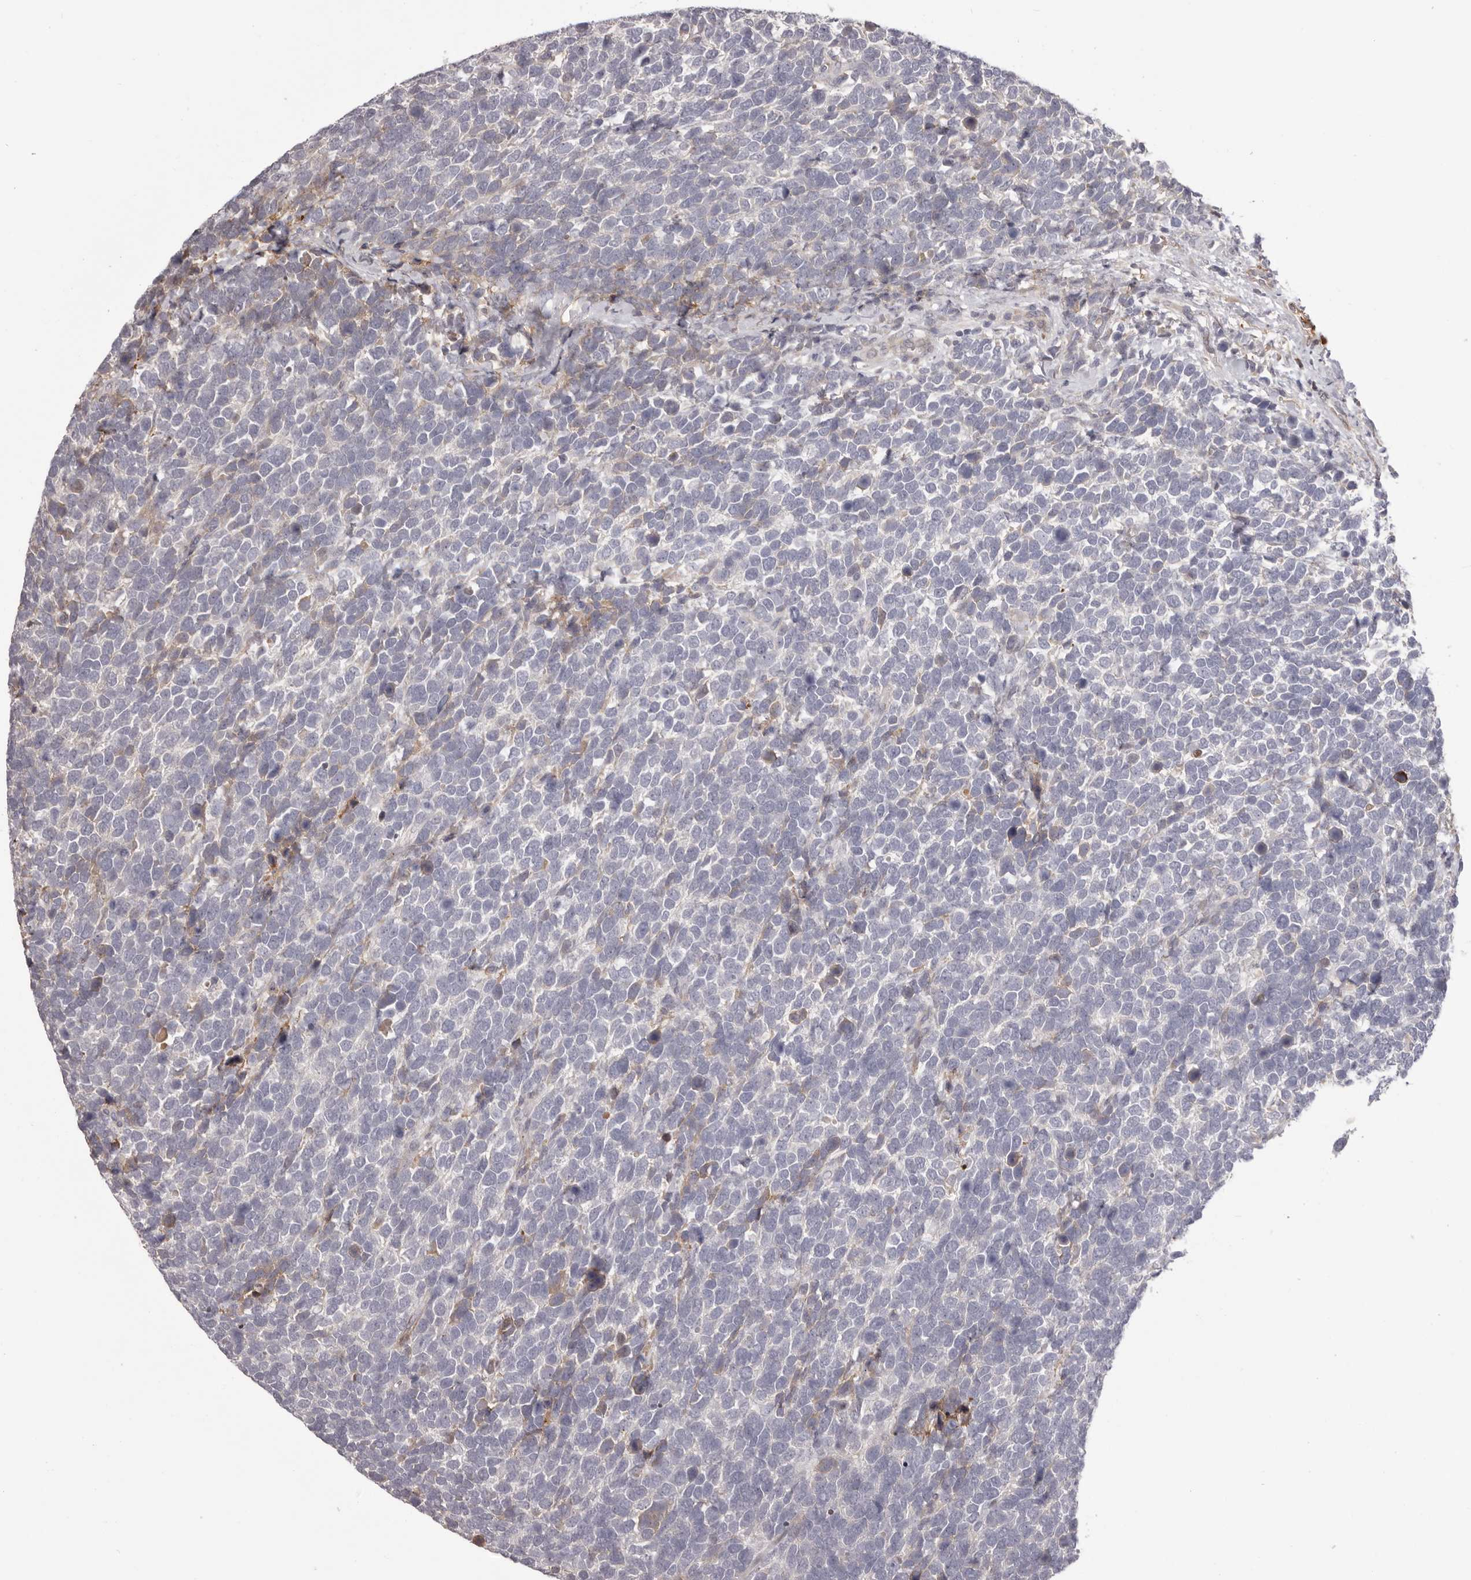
{"staining": {"intensity": "negative", "quantity": "none", "location": "none"}, "tissue": "urothelial cancer", "cell_type": "Tumor cells", "image_type": "cancer", "snomed": [{"axis": "morphology", "description": "Urothelial carcinoma, High grade"}, {"axis": "topography", "description": "Urinary bladder"}], "caption": "The immunohistochemistry (IHC) image has no significant positivity in tumor cells of urothelial carcinoma (high-grade) tissue.", "gene": "OTUD3", "patient": {"sex": "female", "age": 82}}